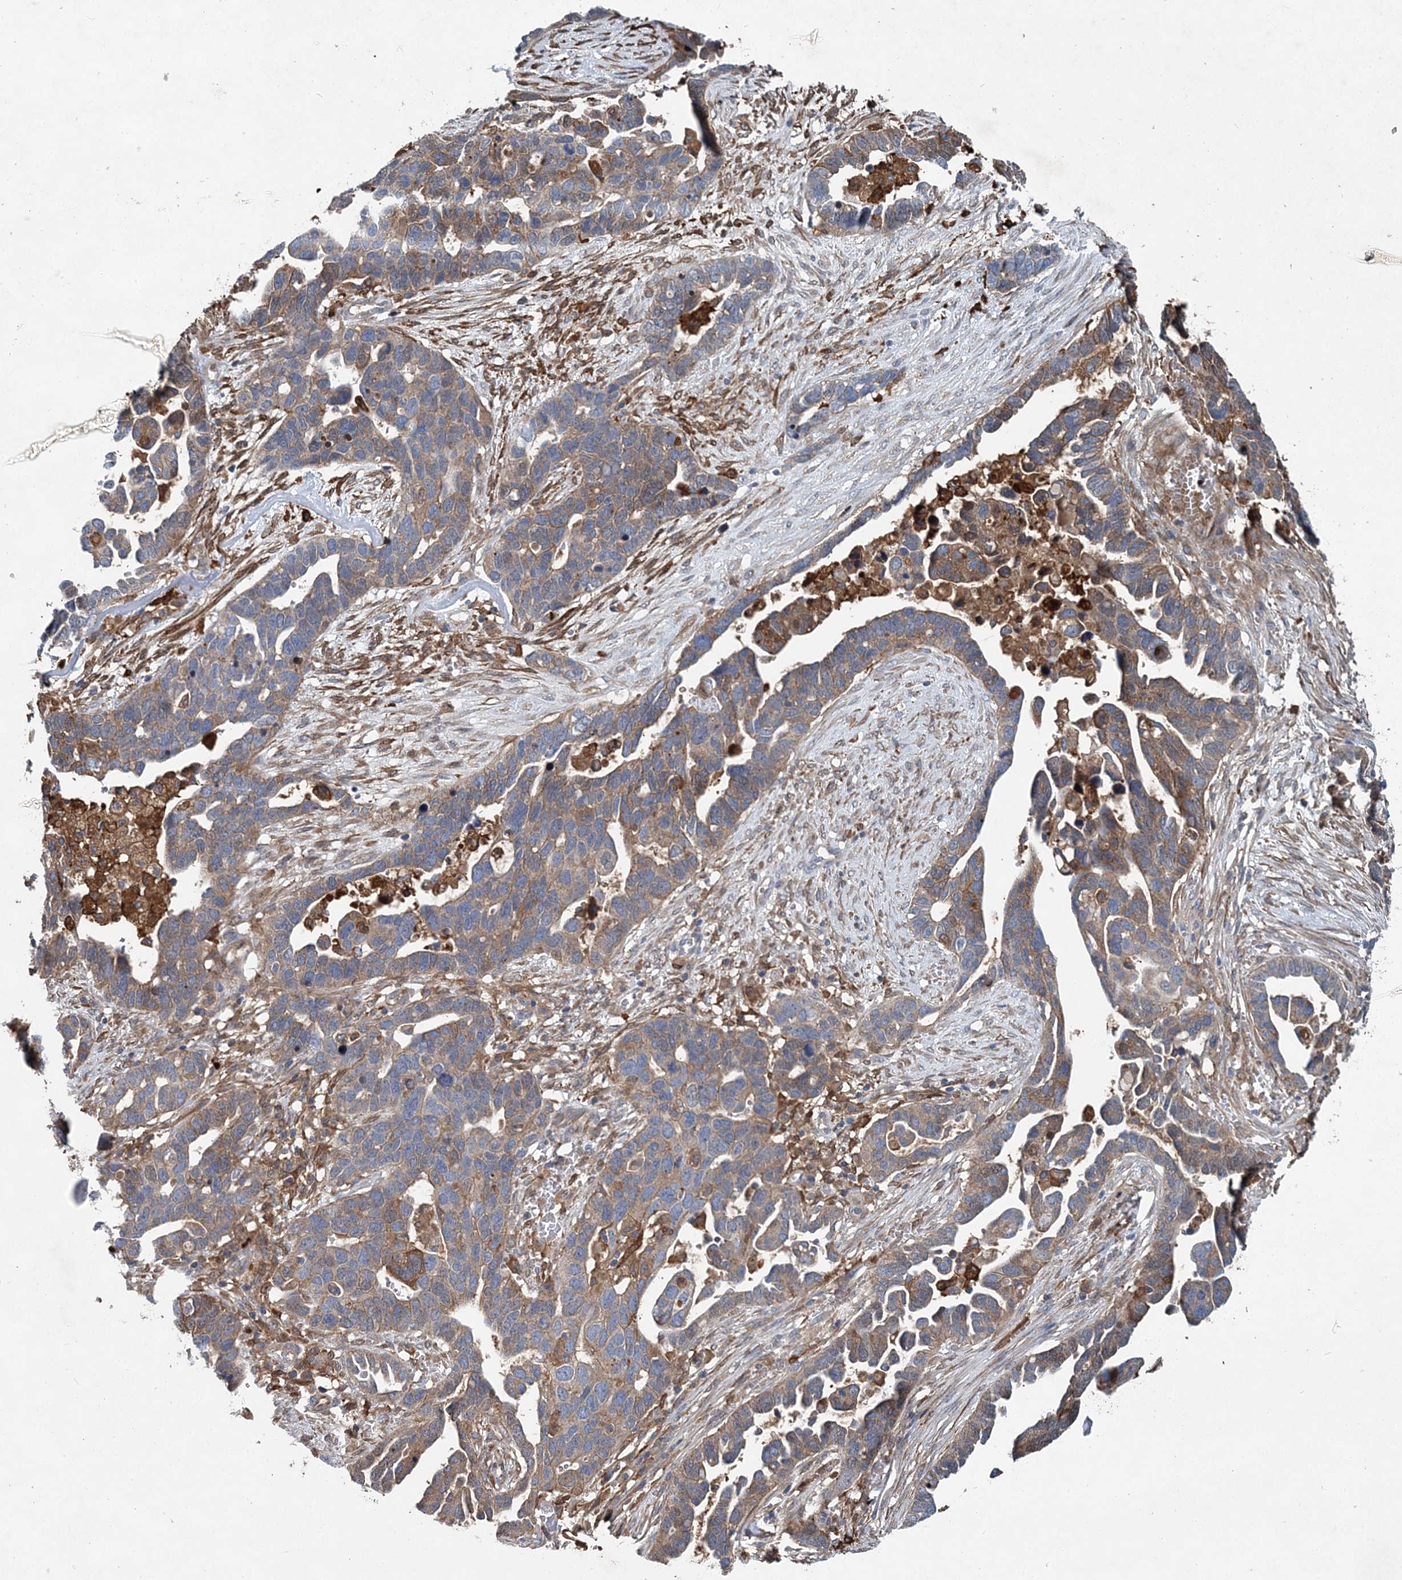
{"staining": {"intensity": "moderate", "quantity": "25%-75%", "location": "cytoplasmic/membranous"}, "tissue": "ovarian cancer", "cell_type": "Tumor cells", "image_type": "cancer", "snomed": [{"axis": "morphology", "description": "Cystadenocarcinoma, serous, NOS"}, {"axis": "topography", "description": "Ovary"}], "caption": "Protein staining displays moderate cytoplasmic/membranous staining in approximately 25%-75% of tumor cells in ovarian cancer (serous cystadenocarcinoma).", "gene": "SPOPL", "patient": {"sex": "female", "age": 54}}